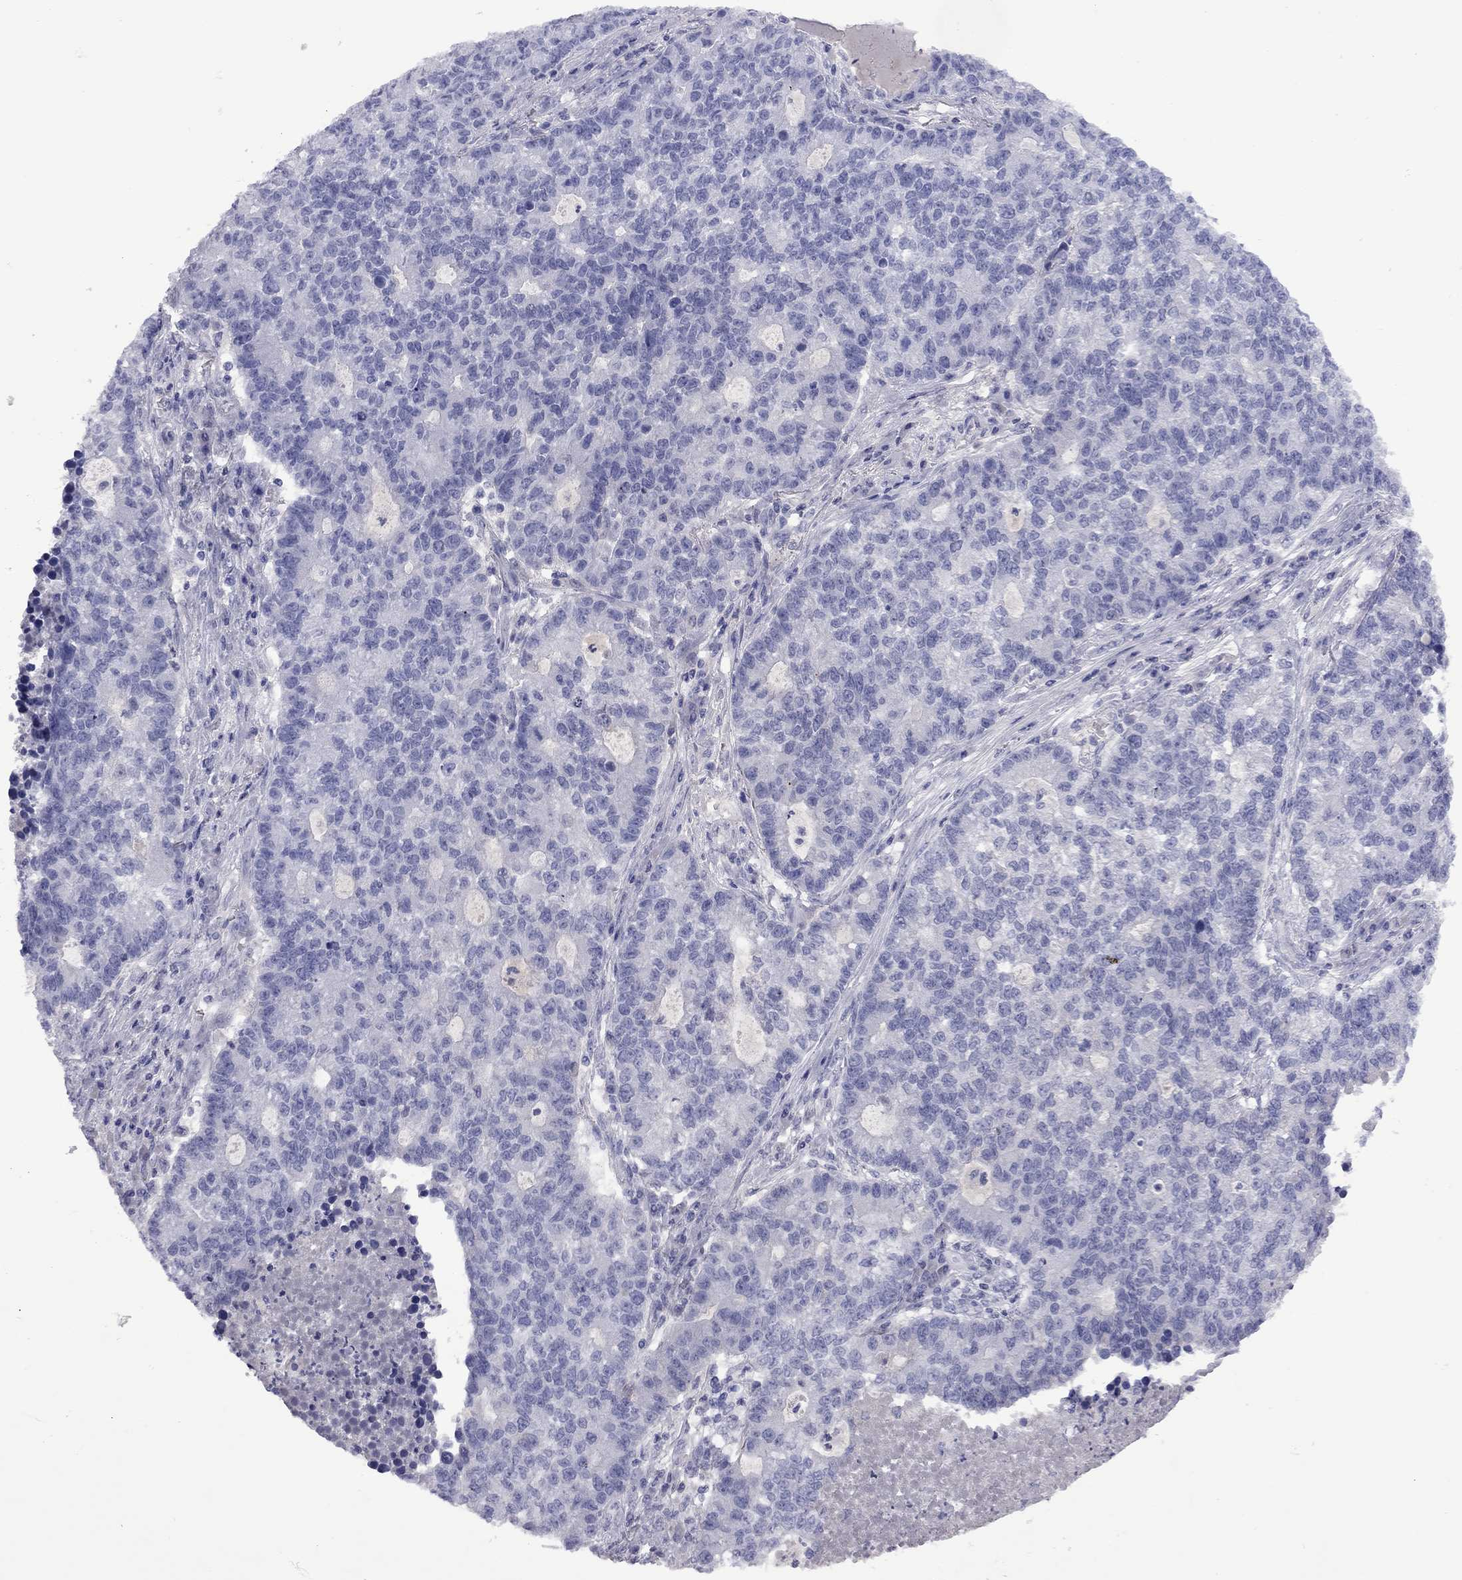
{"staining": {"intensity": "negative", "quantity": "none", "location": "none"}, "tissue": "lung cancer", "cell_type": "Tumor cells", "image_type": "cancer", "snomed": [{"axis": "morphology", "description": "Adenocarcinoma, NOS"}, {"axis": "topography", "description": "Lung"}], "caption": "Immunohistochemistry (IHC) of human lung adenocarcinoma reveals no positivity in tumor cells. (DAB IHC visualized using brightfield microscopy, high magnification).", "gene": "EPPIN", "patient": {"sex": "male", "age": 57}}